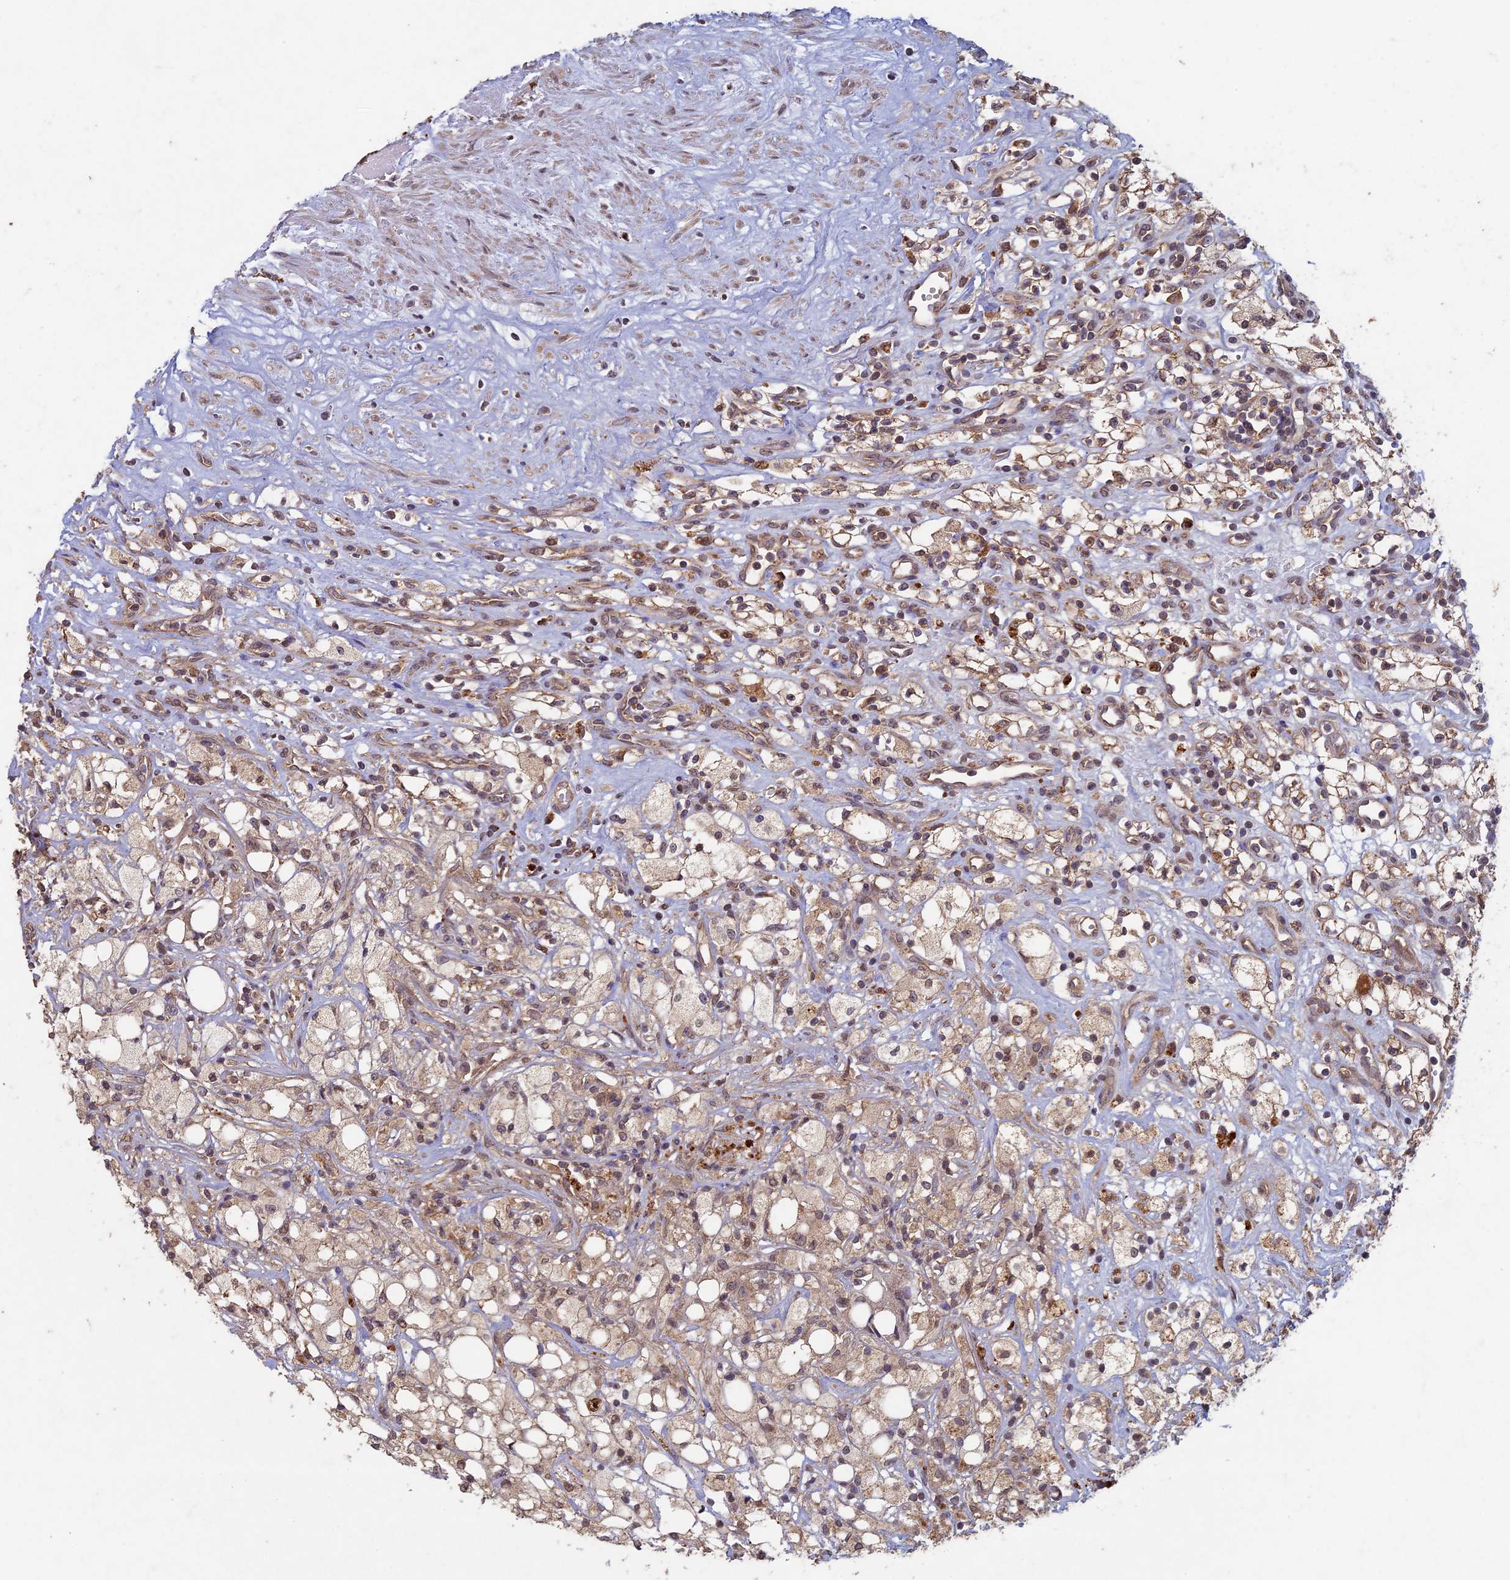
{"staining": {"intensity": "weak", "quantity": "25%-75%", "location": "cytoplasmic/membranous"}, "tissue": "renal cancer", "cell_type": "Tumor cells", "image_type": "cancer", "snomed": [{"axis": "morphology", "description": "Adenocarcinoma, NOS"}, {"axis": "topography", "description": "Kidney"}], "caption": "About 25%-75% of tumor cells in renal cancer (adenocarcinoma) show weak cytoplasmic/membranous protein positivity as visualized by brown immunohistochemical staining.", "gene": "RCCD1", "patient": {"sex": "male", "age": 59}}